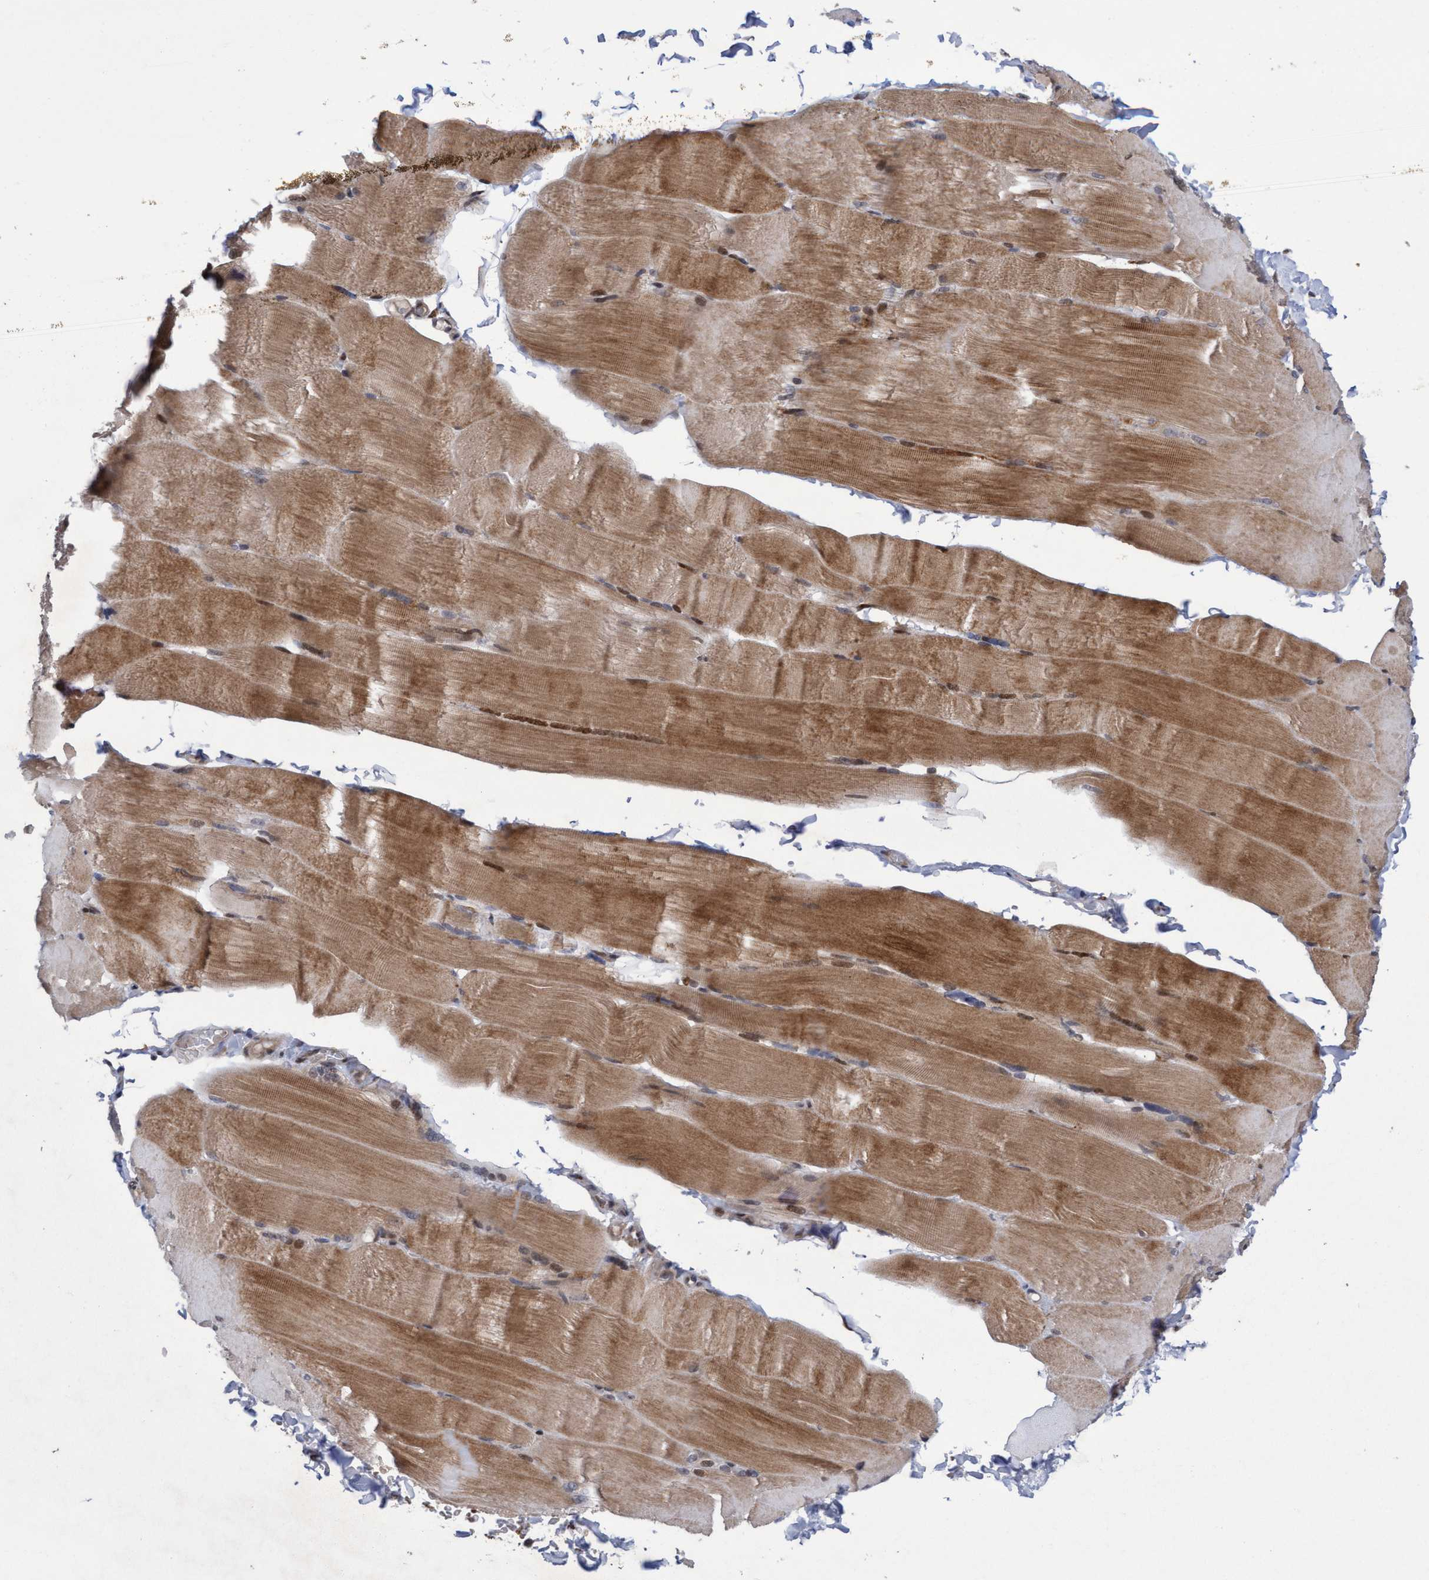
{"staining": {"intensity": "moderate", "quantity": ">75%", "location": "cytoplasmic/membranous"}, "tissue": "skeletal muscle", "cell_type": "Myocytes", "image_type": "normal", "snomed": [{"axis": "morphology", "description": "Normal tissue, NOS"}, {"axis": "topography", "description": "Skin"}, {"axis": "topography", "description": "Skeletal muscle"}], "caption": "High-magnification brightfield microscopy of unremarkable skeletal muscle stained with DAB (brown) and counterstained with hematoxylin (blue). myocytes exhibit moderate cytoplasmic/membranous expression is appreciated in approximately>75% of cells. Immunohistochemistry stains the protein in brown and the nuclei are stained blue.", "gene": "TANC2", "patient": {"sex": "male", "age": 83}}